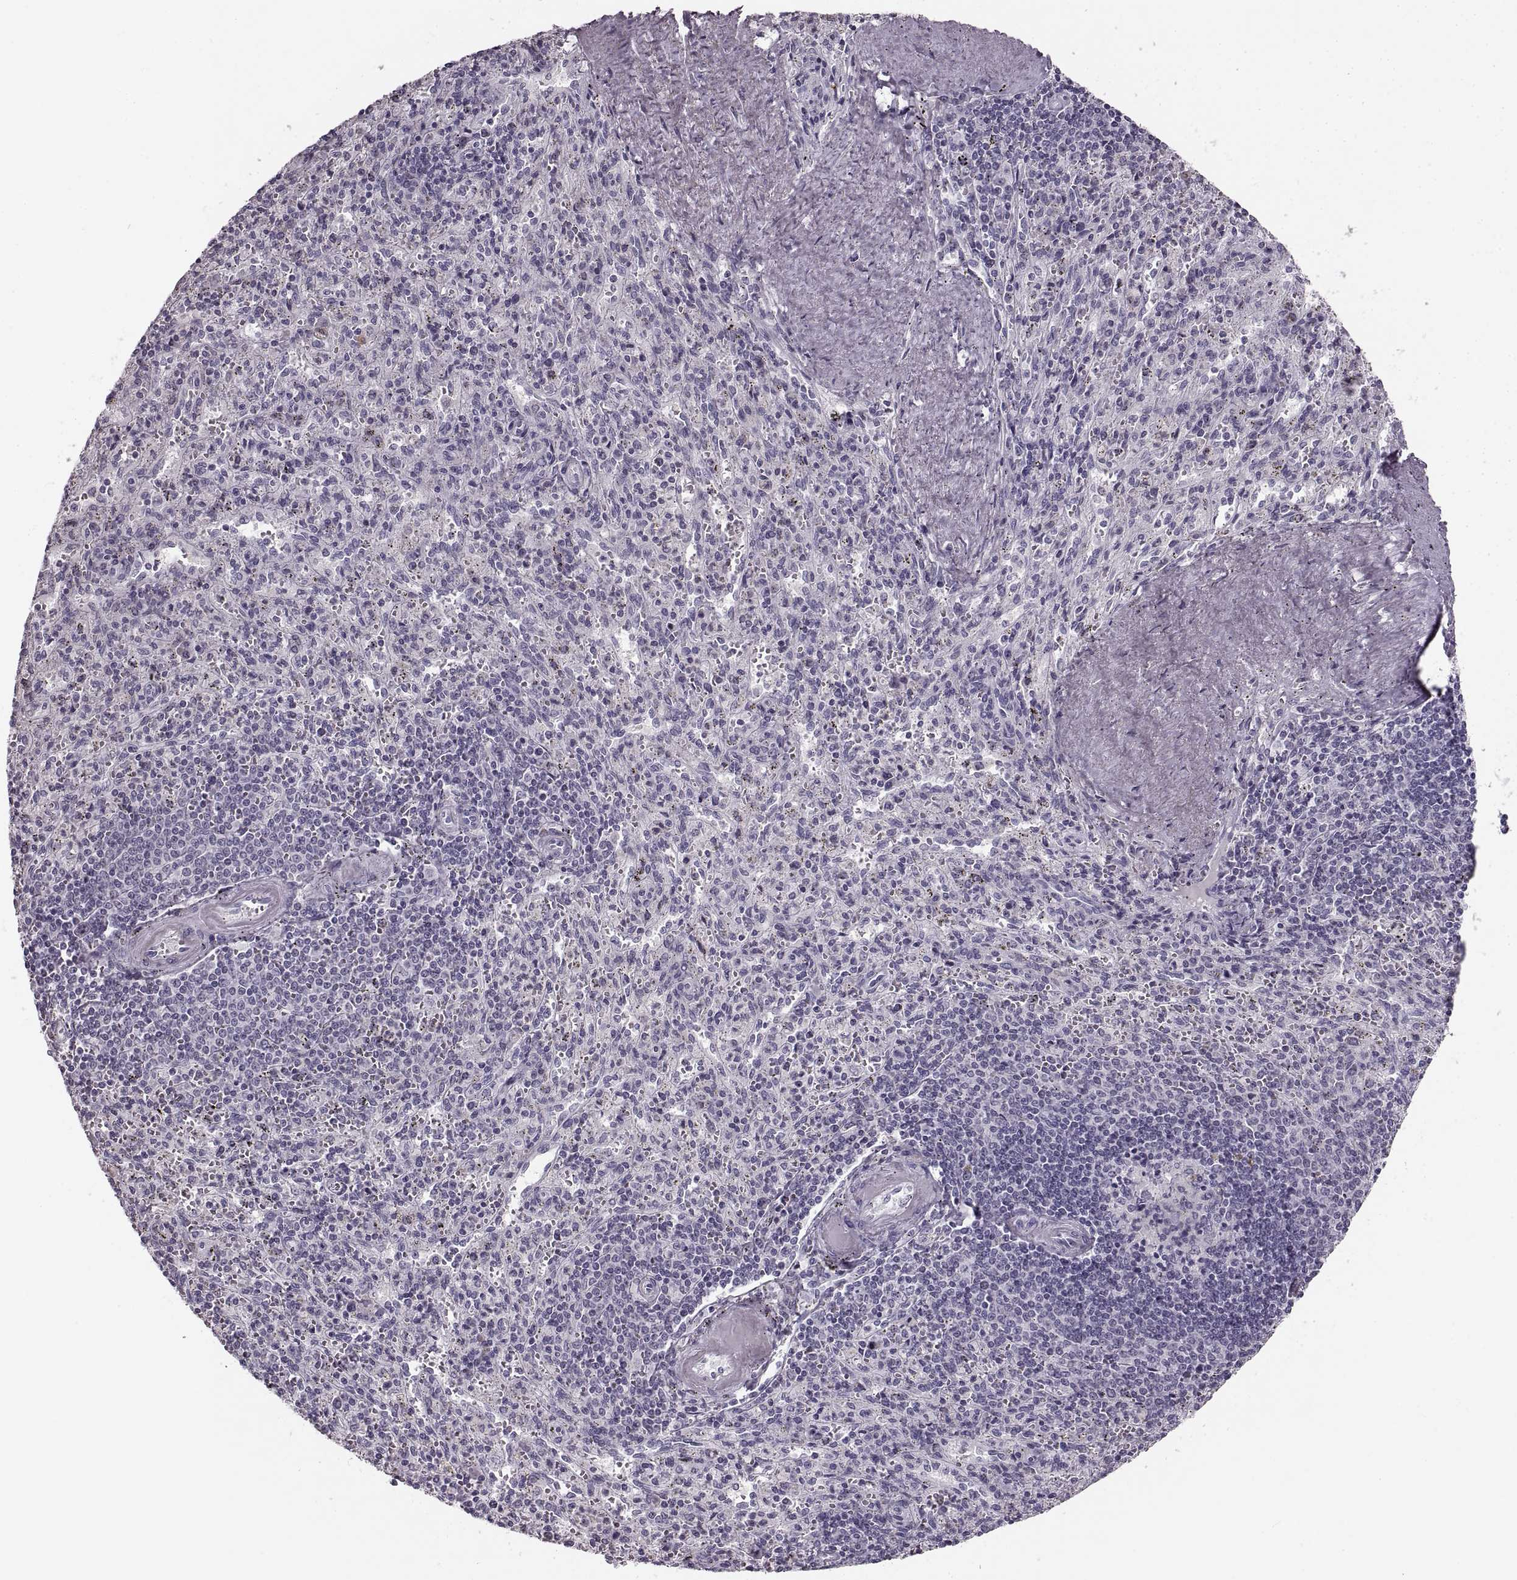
{"staining": {"intensity": "negative", "quantity": "none", "location": "none"}, "tissue": "spleen", "cell_type": "Cells in red pulp", "image_type": "normal", "snomed": [{"axis": "morphology", "description": "Normal tissue, NOS"}, {"axis": "topography", "description": "Spleen"}], "caption": "Histopathology image shows no protein expression in cells in red pulp of benign spleen. The staining is performed using DAB brown chromogen with nuclei counter-stained in using hematoxylin.", "gene": "CNTN1", "patient": {"sex": "male", "age": 57}}